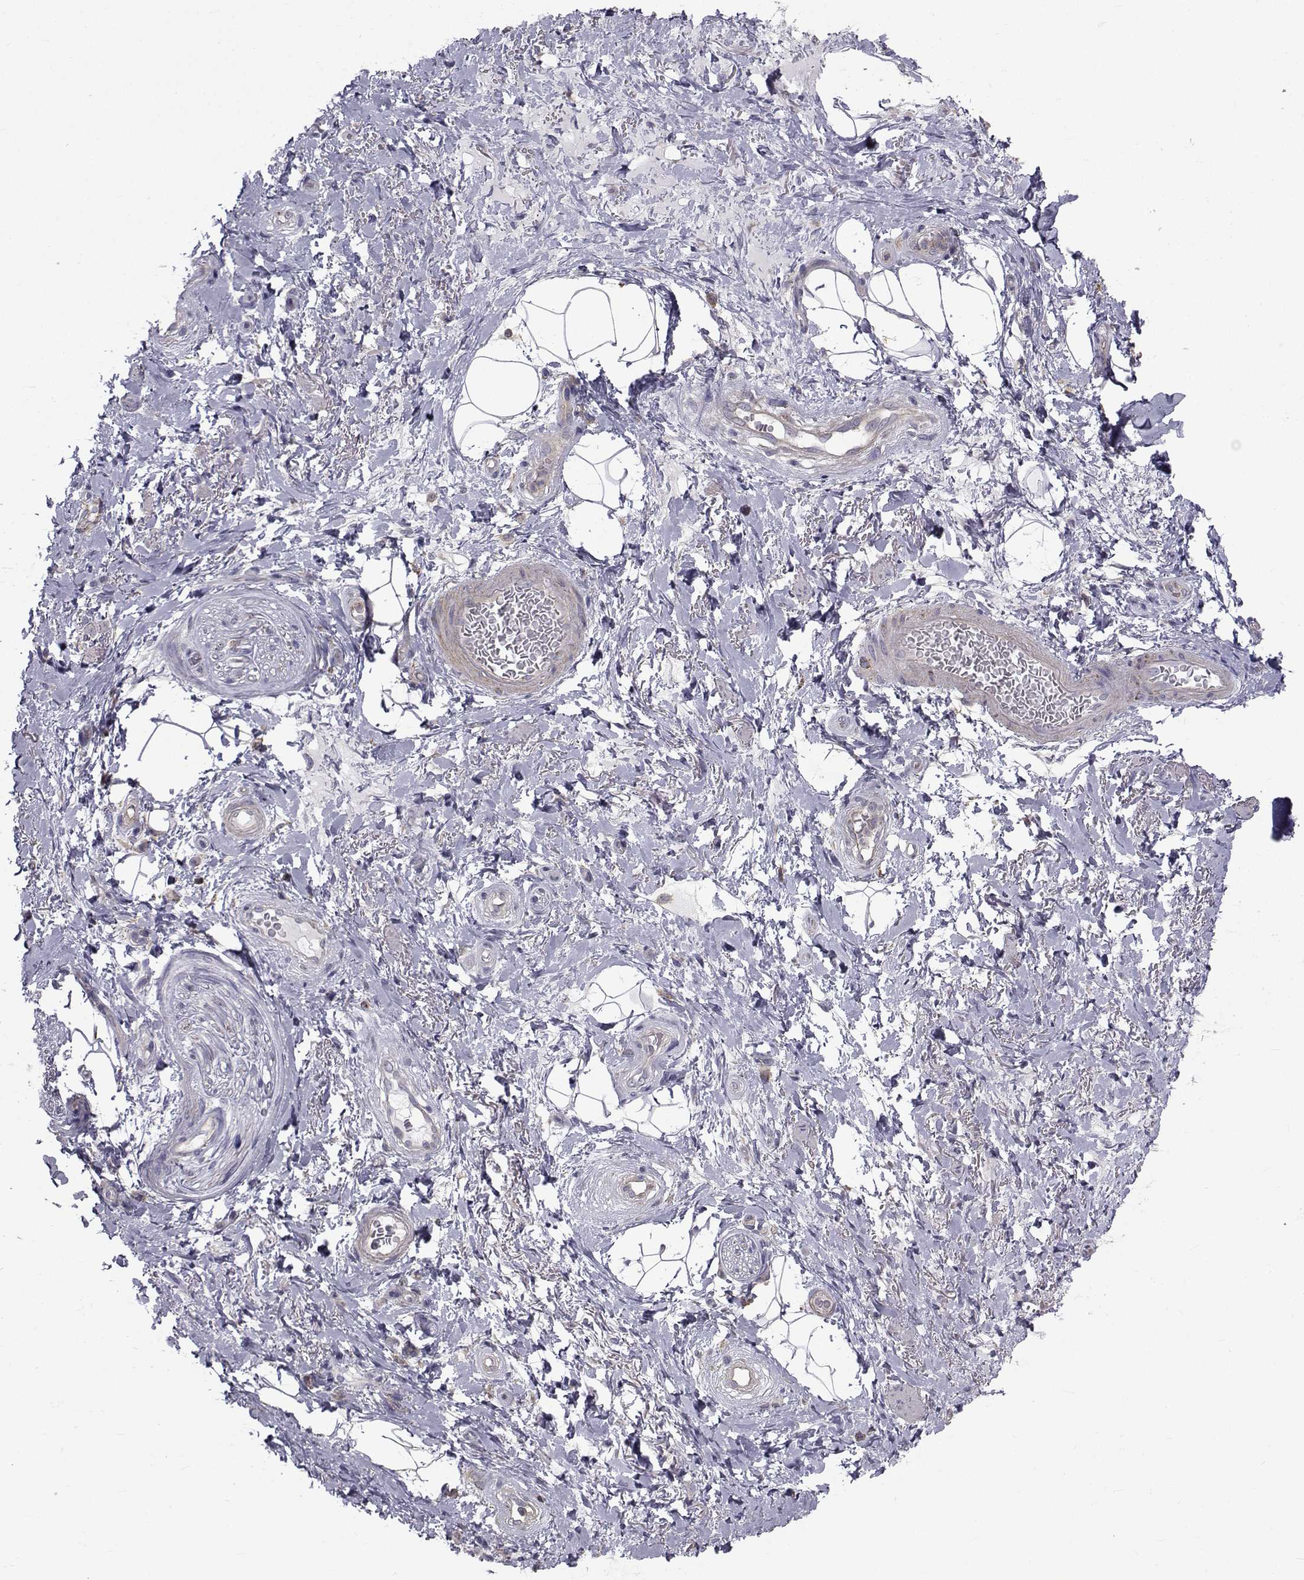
{"staining": {"intensity": "negative", "quantity": "none", "location": "none"}, "tissue": "adipose tissue", "cell_type": "Adipocytes", "image_type": "normal", "snomed": [{"axis": "morphology", "description": "Normal tissue, NOS"}, {"axis": "topography", "description": "Anal"}, {"axis": "topography", "description": "Peripheral nerve tissue"}], "caption": "Image shows no protein positivity in adipocytes of unremarkable adipose tissue.", "gene": "FDXR", "patient": {"sex": "male", "age": 53}}